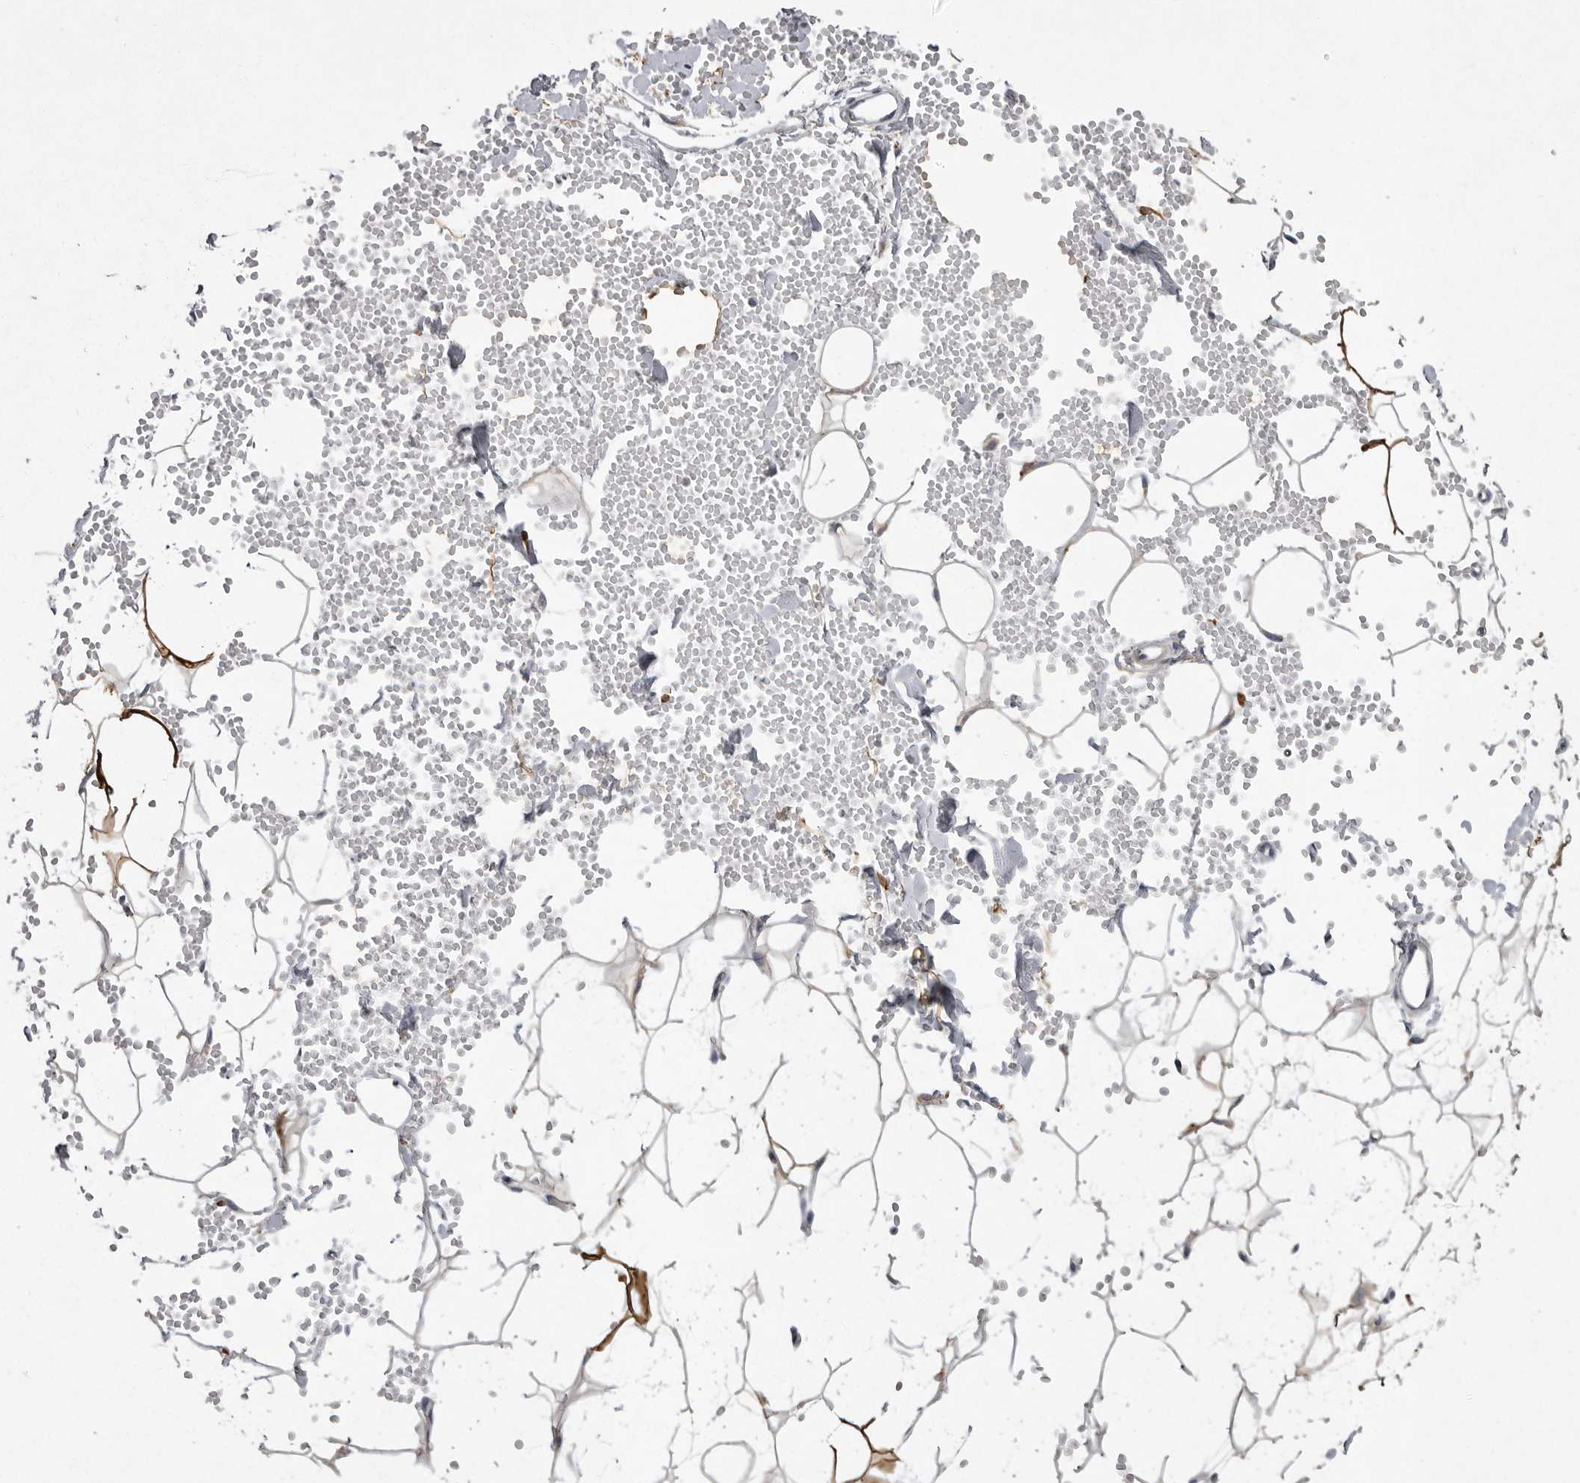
{"staining": {"intensity": "moderate", "quantity": "<25%", "location": "cytoplasmic/membranous"}, "tissue": "adipose tissue", "cell_type": "Adipocytes", "image_type": "normal", "snomed": [{"axis": "morphology", "description": "Normal tissue, NOS"}, {"axis": "topography", "description": "Breast"}], "caption": "The photomicrograph reveals immunohistochemical staining of unremarkable adipose tissue. There is moderate cytoplasmic/membranous expression is seen in approximately <25% of adipocytes.", "gene": "CRP", "patient": {"sex": "female", "age": 23}}